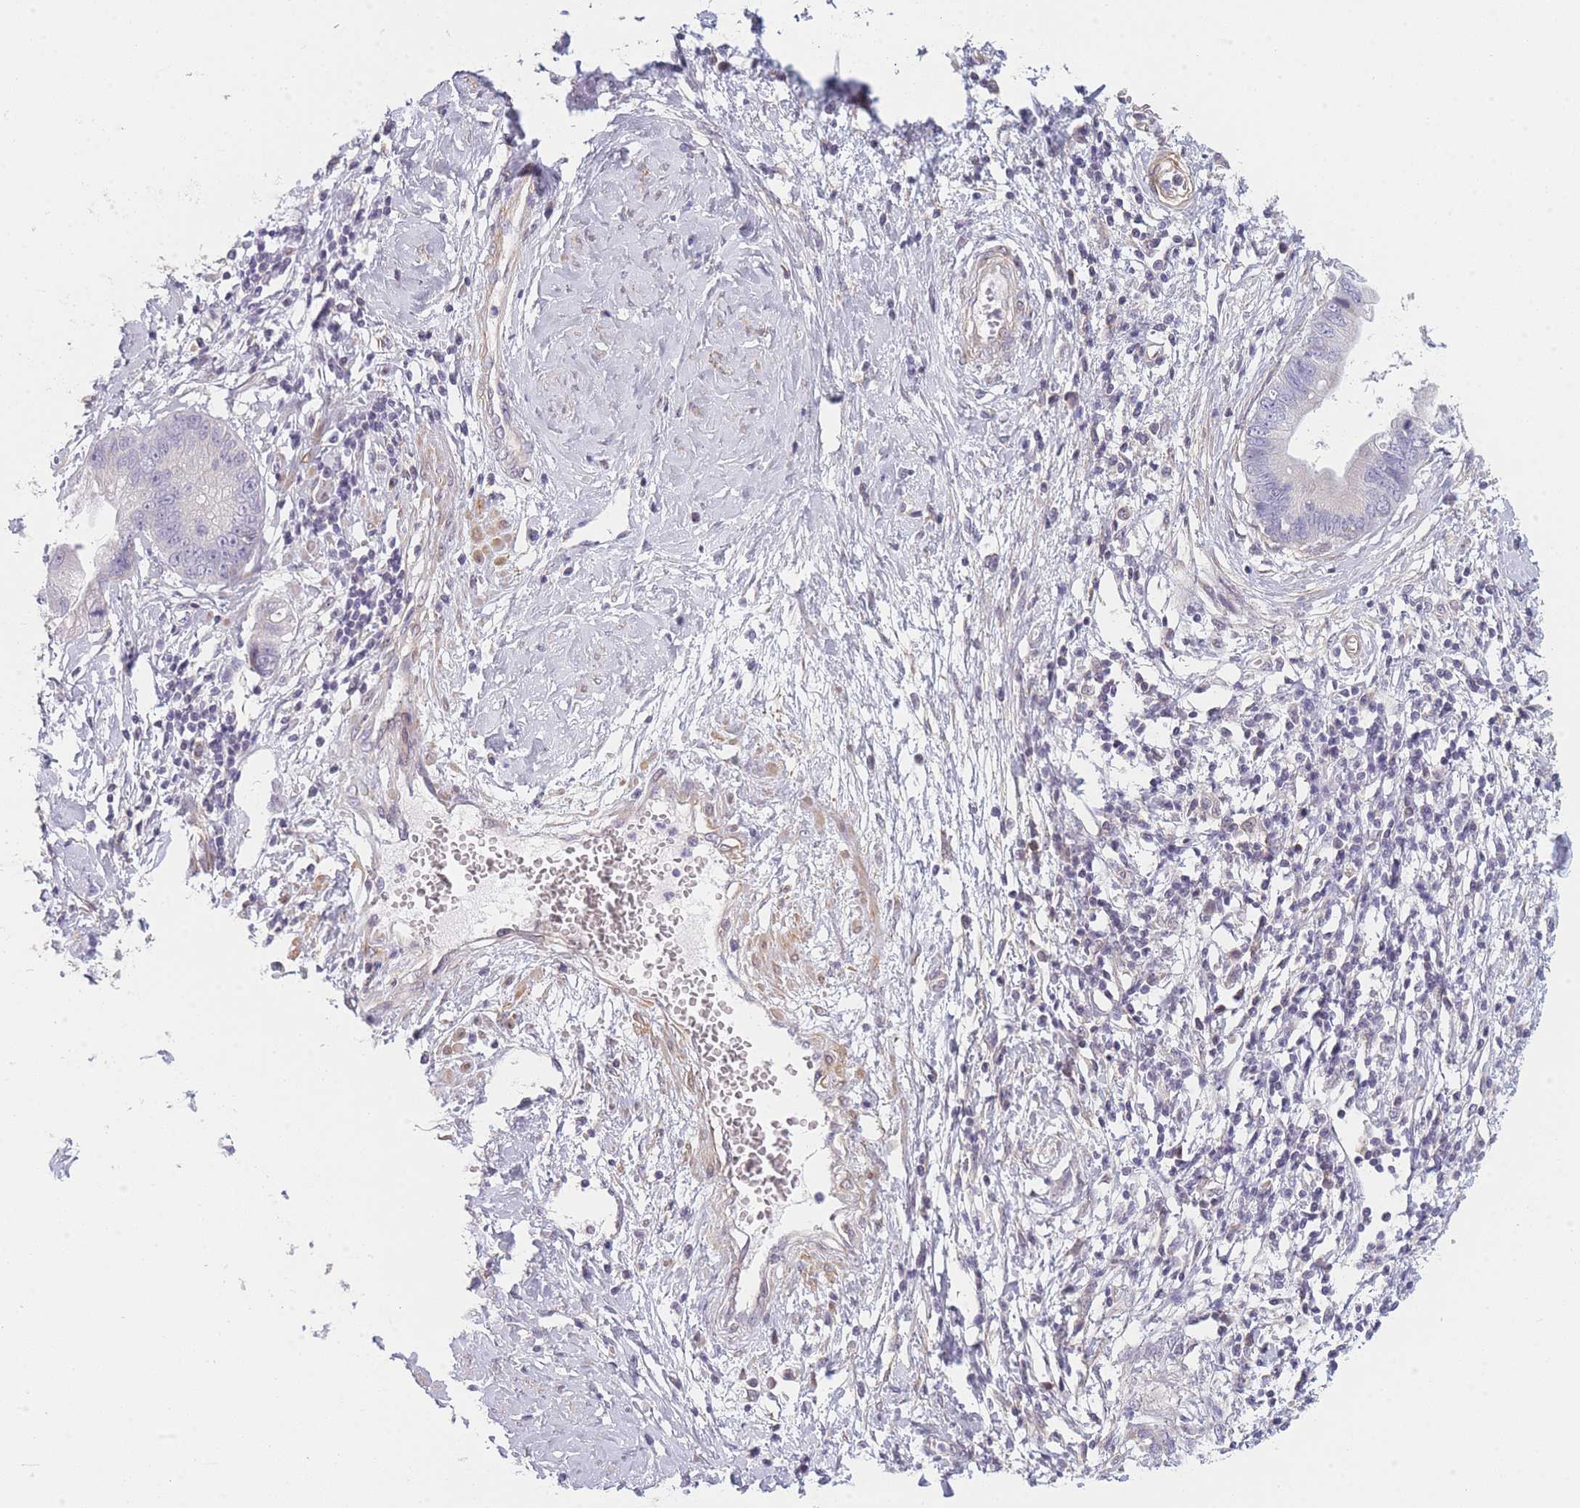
{"staining": {"intensity": "negative", "quantity": "none", "location": "none"}, "tissue": "cervical cancer", "cell_type": "Tumor cells", "image_type": "cancer", "snomed": [{"axis": "morphology", "description": "Adenocarcinoma, NOS"}, {"axis": "topography", "description": "Cervix"}], "caption": "Immunohistochemical staining of cervical cancer displays no significant expression in tumor cells. The staining is performed using DAB brown chromogen with nuclei counter-stained in using hematoxylin.", "gene": "SLC7A6", "patient": {"sex": "female", "age": 44}}